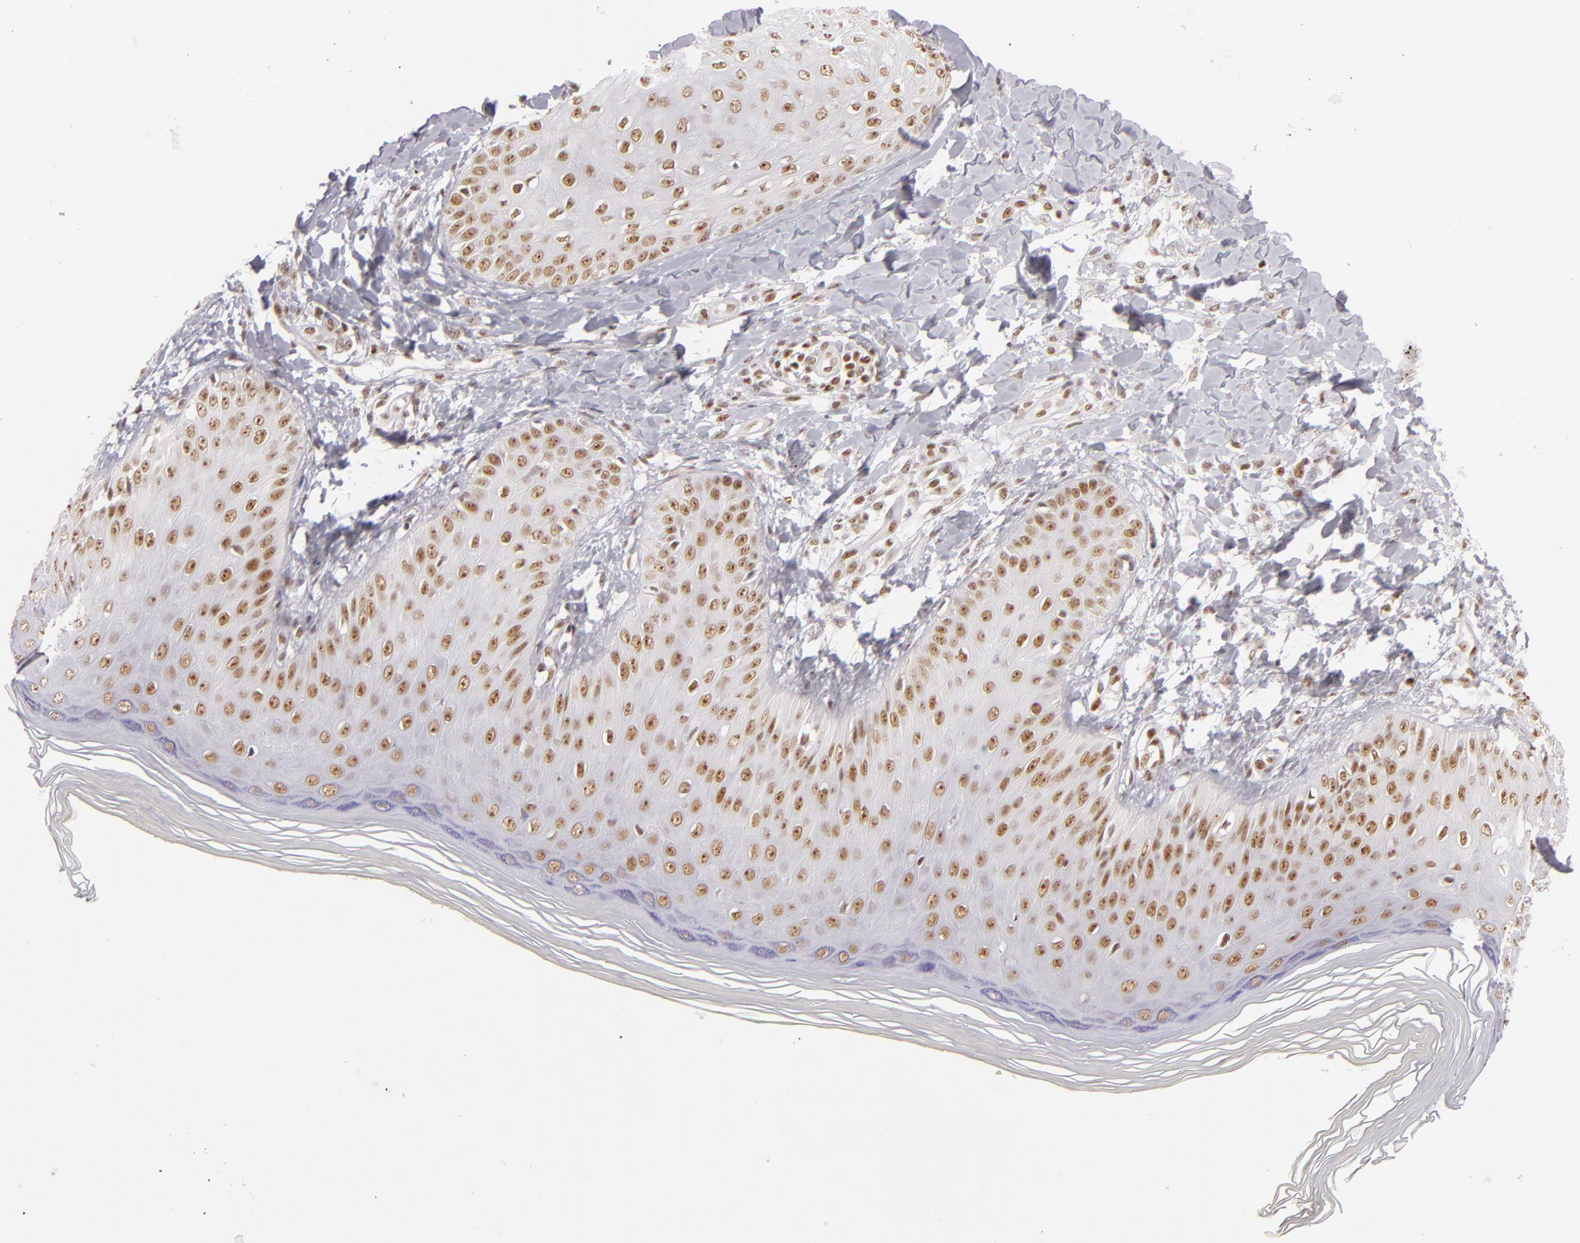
{"staining": {"intensity": "moderate", "quantity": ">75%", "location": "nuclear"}, "tissue": "skin", "cell_type": "Epidermal cells", "image_type": "normal", "snomed": [{"axis": "morphology", "description": "Normal tissue, NOS"}, {"axis": "morphology", "description": "Inflammation, NOS"}, {"axis": "topography", "description": "Soft tissue"}, {"axis": "topography", "description": "Anal"}], "caption": "Immunohistochemistry (IHC) of unremarkable human skin shows medium levels of moderate nuclear expression in about >75% of epidermal cells.", "gene": "DAXX", "patient": {"sex": "female", "age": 15}}